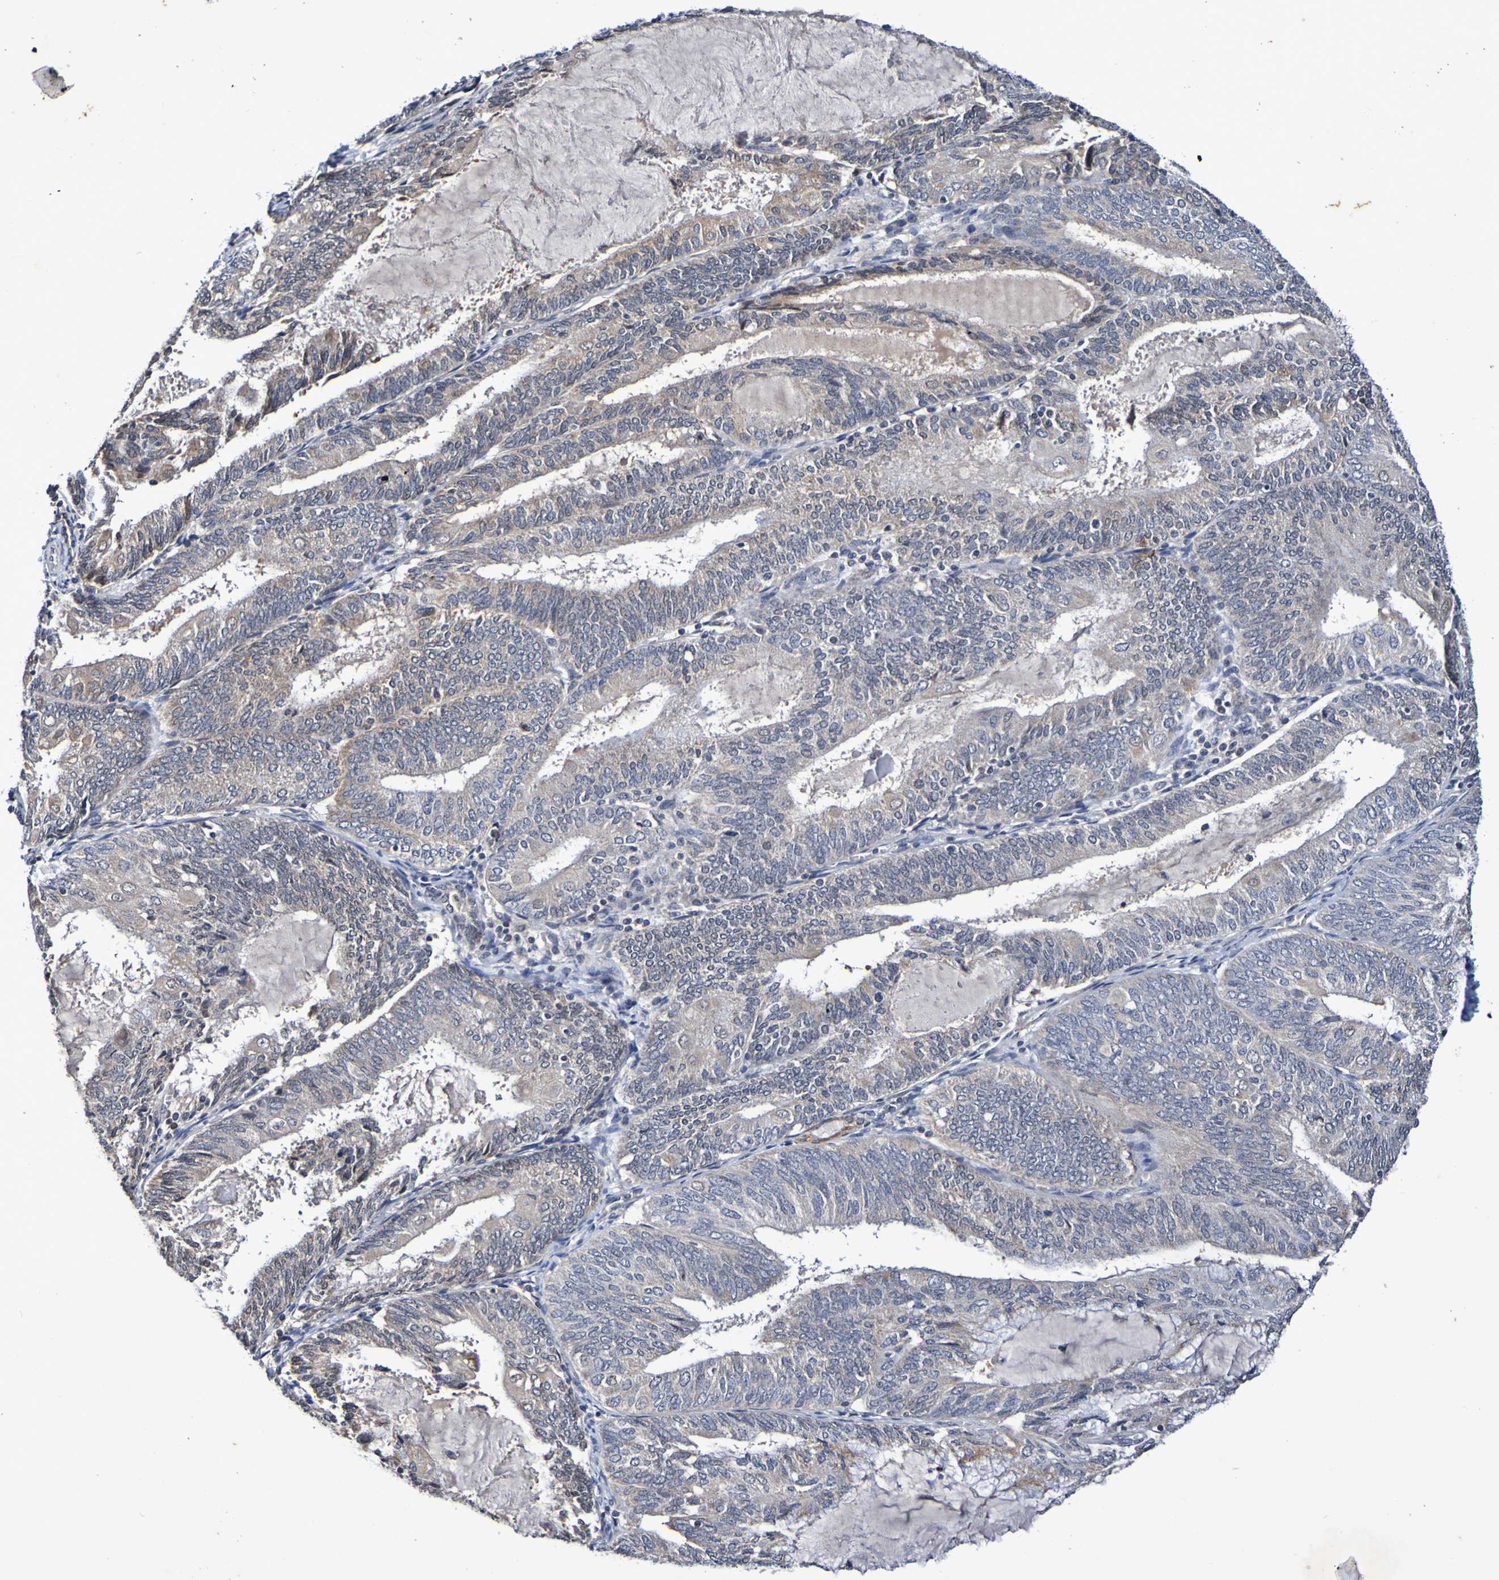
{"staining": {"intensity": "weak", "quantity": ">75%", "location": "cytoplasmic/membranous"}, "tissue": "endometrial cancer", "cell_type": "Tumor cells", "image_type": "cancer", "snomed": [{"axis": "morphology", "description": "Adenocarcinoma, NOS"}, {"axis": "topography", "description": "Endometrium"}], "caption": "A photomicrograph of endometrial adenocarcinoma stained for a protein demonstrates weak cytoplasmic/membranous brown staining in tumor cells.", "gene": "PTP4A2", "patient": {"sex": "female", "age": 81}}